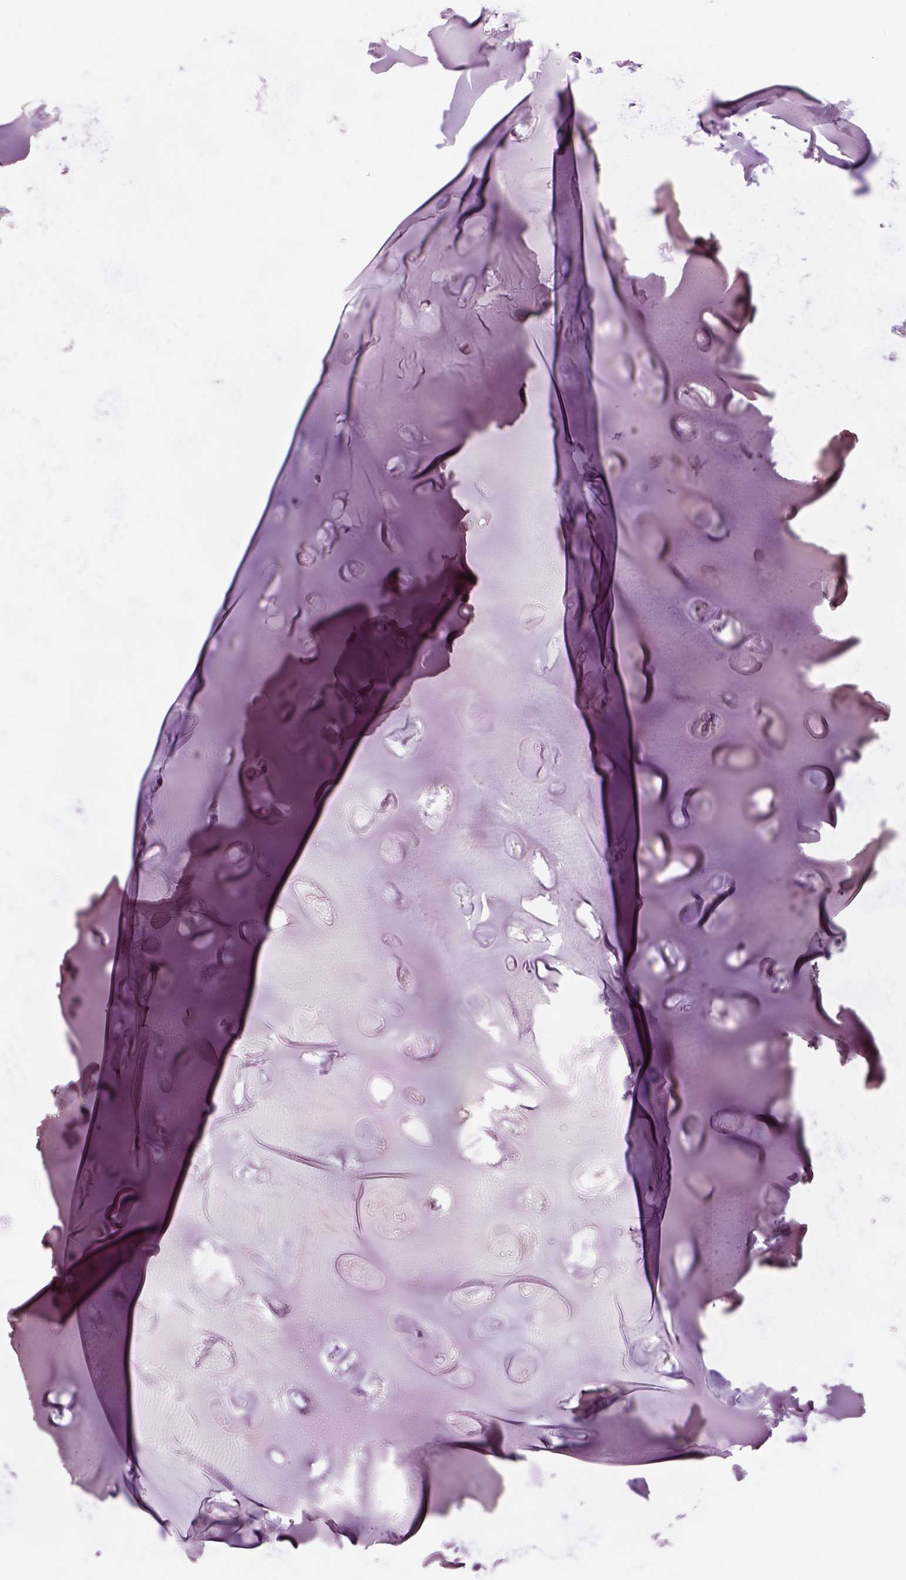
{"staining": {"intensity": "negative", "quantity": "none", "location": "none"}, "tissue": "adipose tissue", "cell_type": "Adipocytes", "image_type": "normal", "snomed": [{"axis": "morphology", "description": "Normal tissue, NOS"}, {"axis": "topography", "description": "Cartilage tissue"}], "caption": "Immunohistochemistry photomicrograph of normal adipose tissue stained for a protein (brown), which shows no staining in adipocytes. Brightfield microscopy of IHC stained with DAB (3,3'-diaminobenzidine) (brown) and hematoxylin (blue), captured at high magnification.", "gene": "PNOC", "patient": {"sex": "male", "age": 62}}